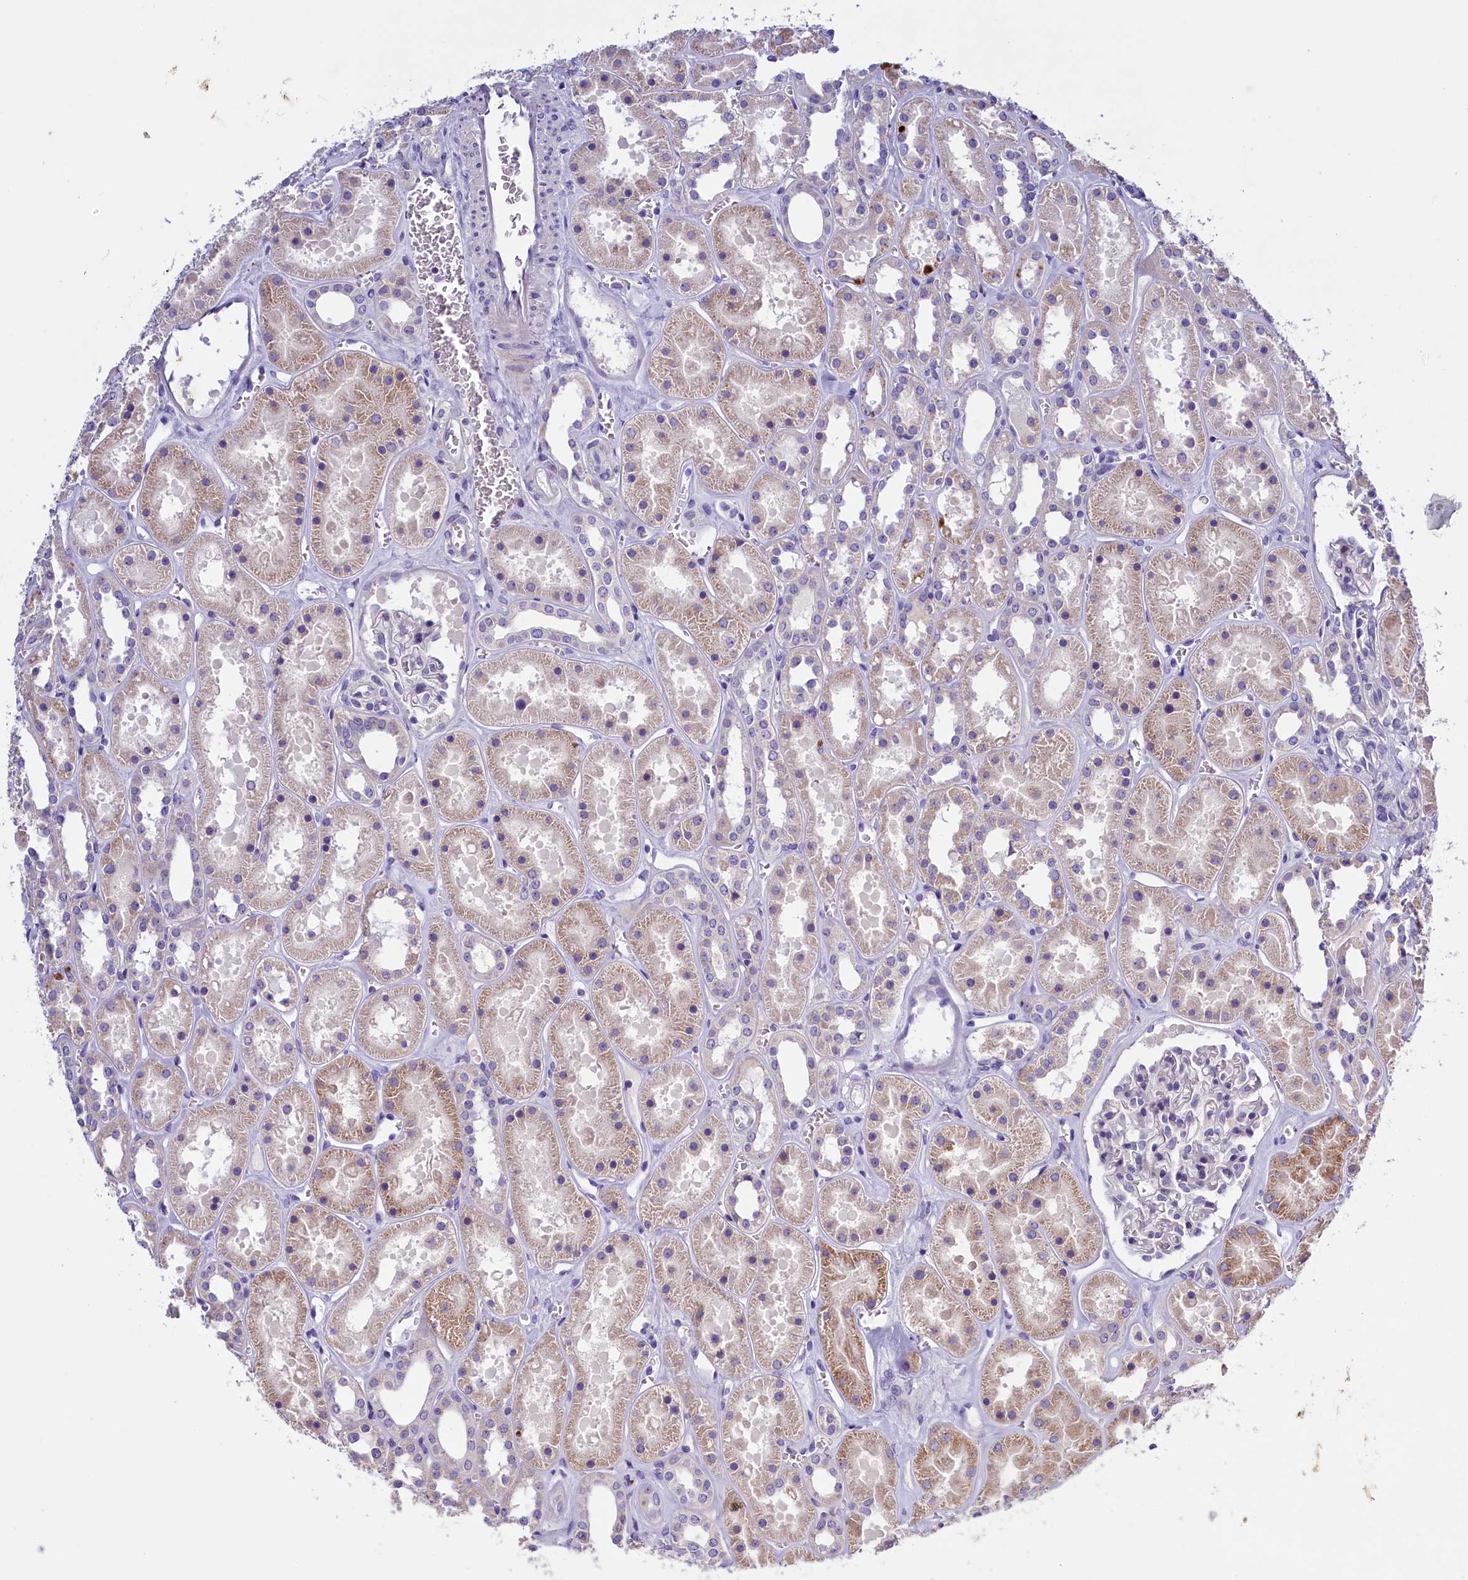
{"staining": {"intensity": "negative", "quantity": "none", "location": "none"}, "tissue": "kidney", "cell_type": "Cells in glomeruli", "image_type": "normal", "snomed": [{"axis": "morphology", "description": "Normal tissue, NOS"}, {"axis": "topography", "description": "Kidney"}], "caption": "The photomicrograph demonstrates no staining of cells in glomeruli in normal kidney. The staining was performed using DAB to visualize the protein expression in brown, while the nuclei were stained in blue with hematoxylin (Magnification: 20x).", "gene": "RTTN", "patient": {"sex": "female", "age": 41}}